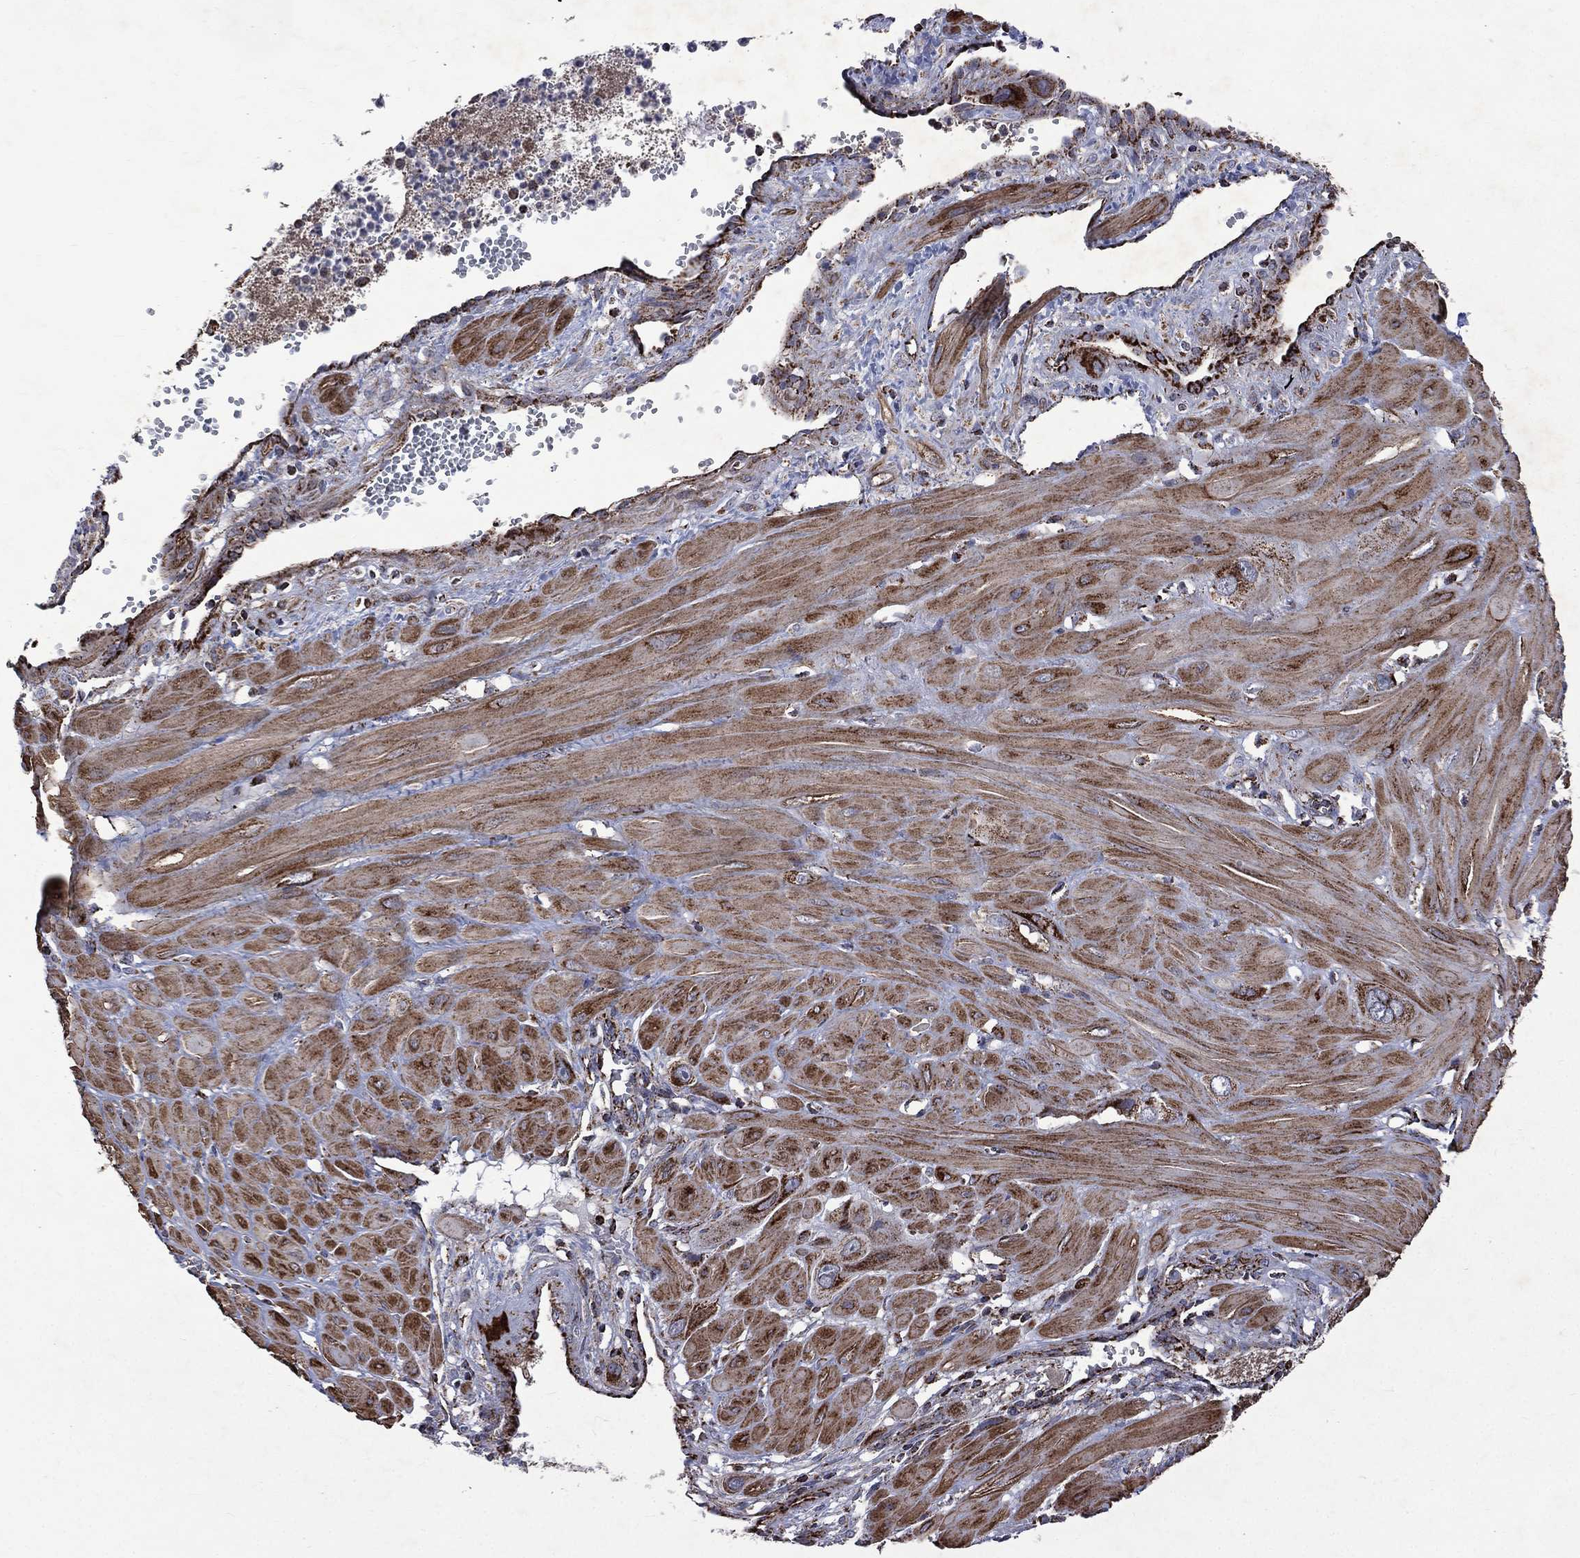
{"staining": {"intensity": "moderate", "quantity": ">75%", "location": "cytoplasmic/membranous"}, "tissue": "cervical cancer", "cell_type": "Tumor cells", "image_type": "cancer", "snomed": [{"axis": "morphology", "description": "Squamous cell carcinoma, NOS"}, {"axis": "topography", "description": "Cervix"}], "caption": "The micrograph reveals immunohistochemical staining of cervical squamous cell carcinoma. There is moderate cytoplasmic/membranous positivity is present in about >75% of tumor cells.", "gene": "GOT2", "patient": {"sex": "female", "age": 34}}